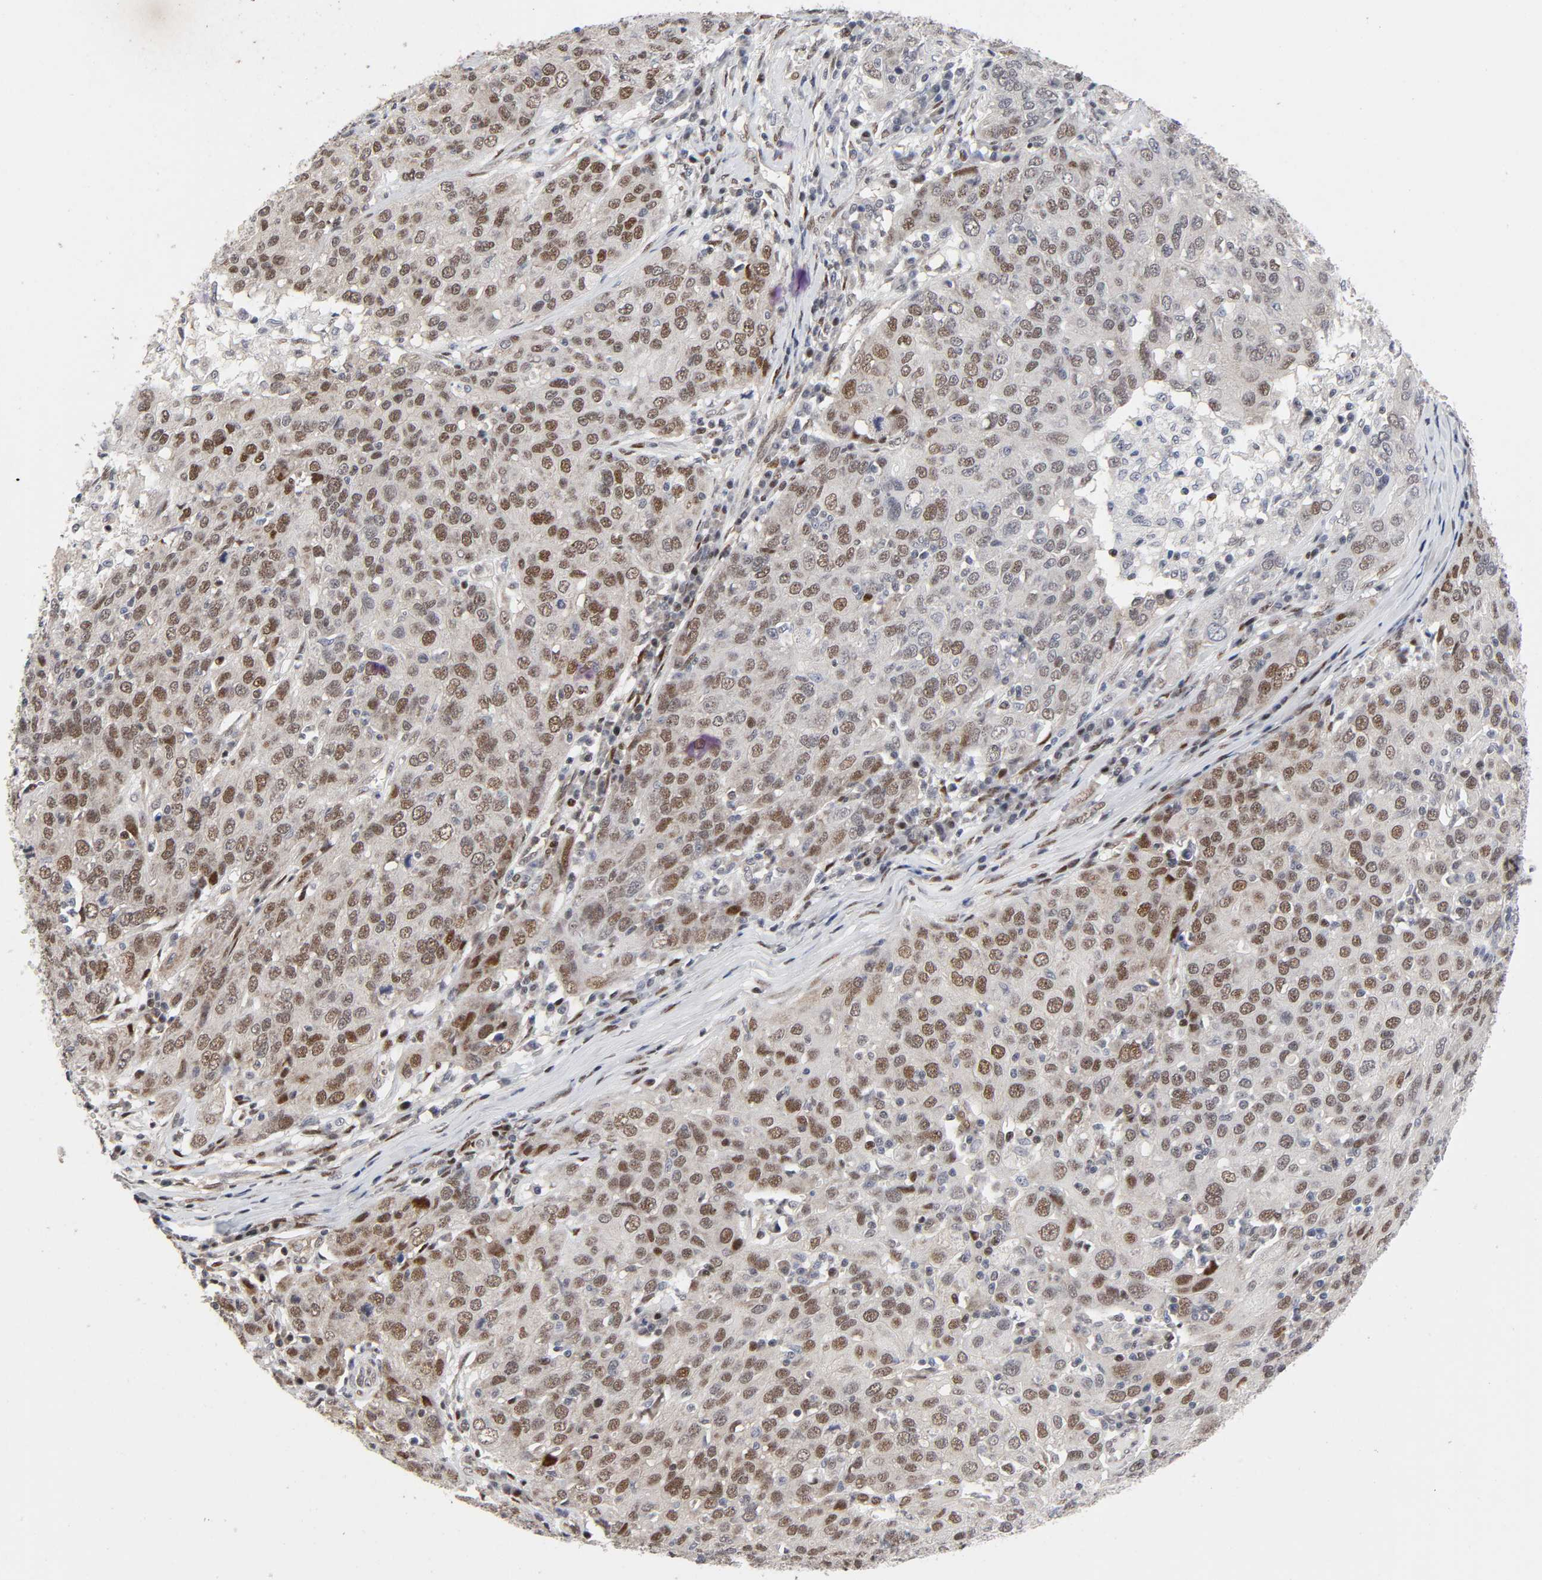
{"staining": {"intensity": "moderate", "quantity": "25%-75%", "location": "nuclear"}, "tissue": "ovarian cancer", "cell_type": "Tumor cells", "image_type": "cancer", "snomed": [{"axis": "morphology", "description": "Carcinoma, endometroid"}, {"axis": "topography", "description": "Ovary"}], "caption": "There is medium levels of moderate nuclear expression in tumor cells of endometroid carcinoma (ovarian), as demonstrated by immunohistochemical staining (brown color).", "gene": "STK38", "patient": {"sex": "female", "age": 50}}